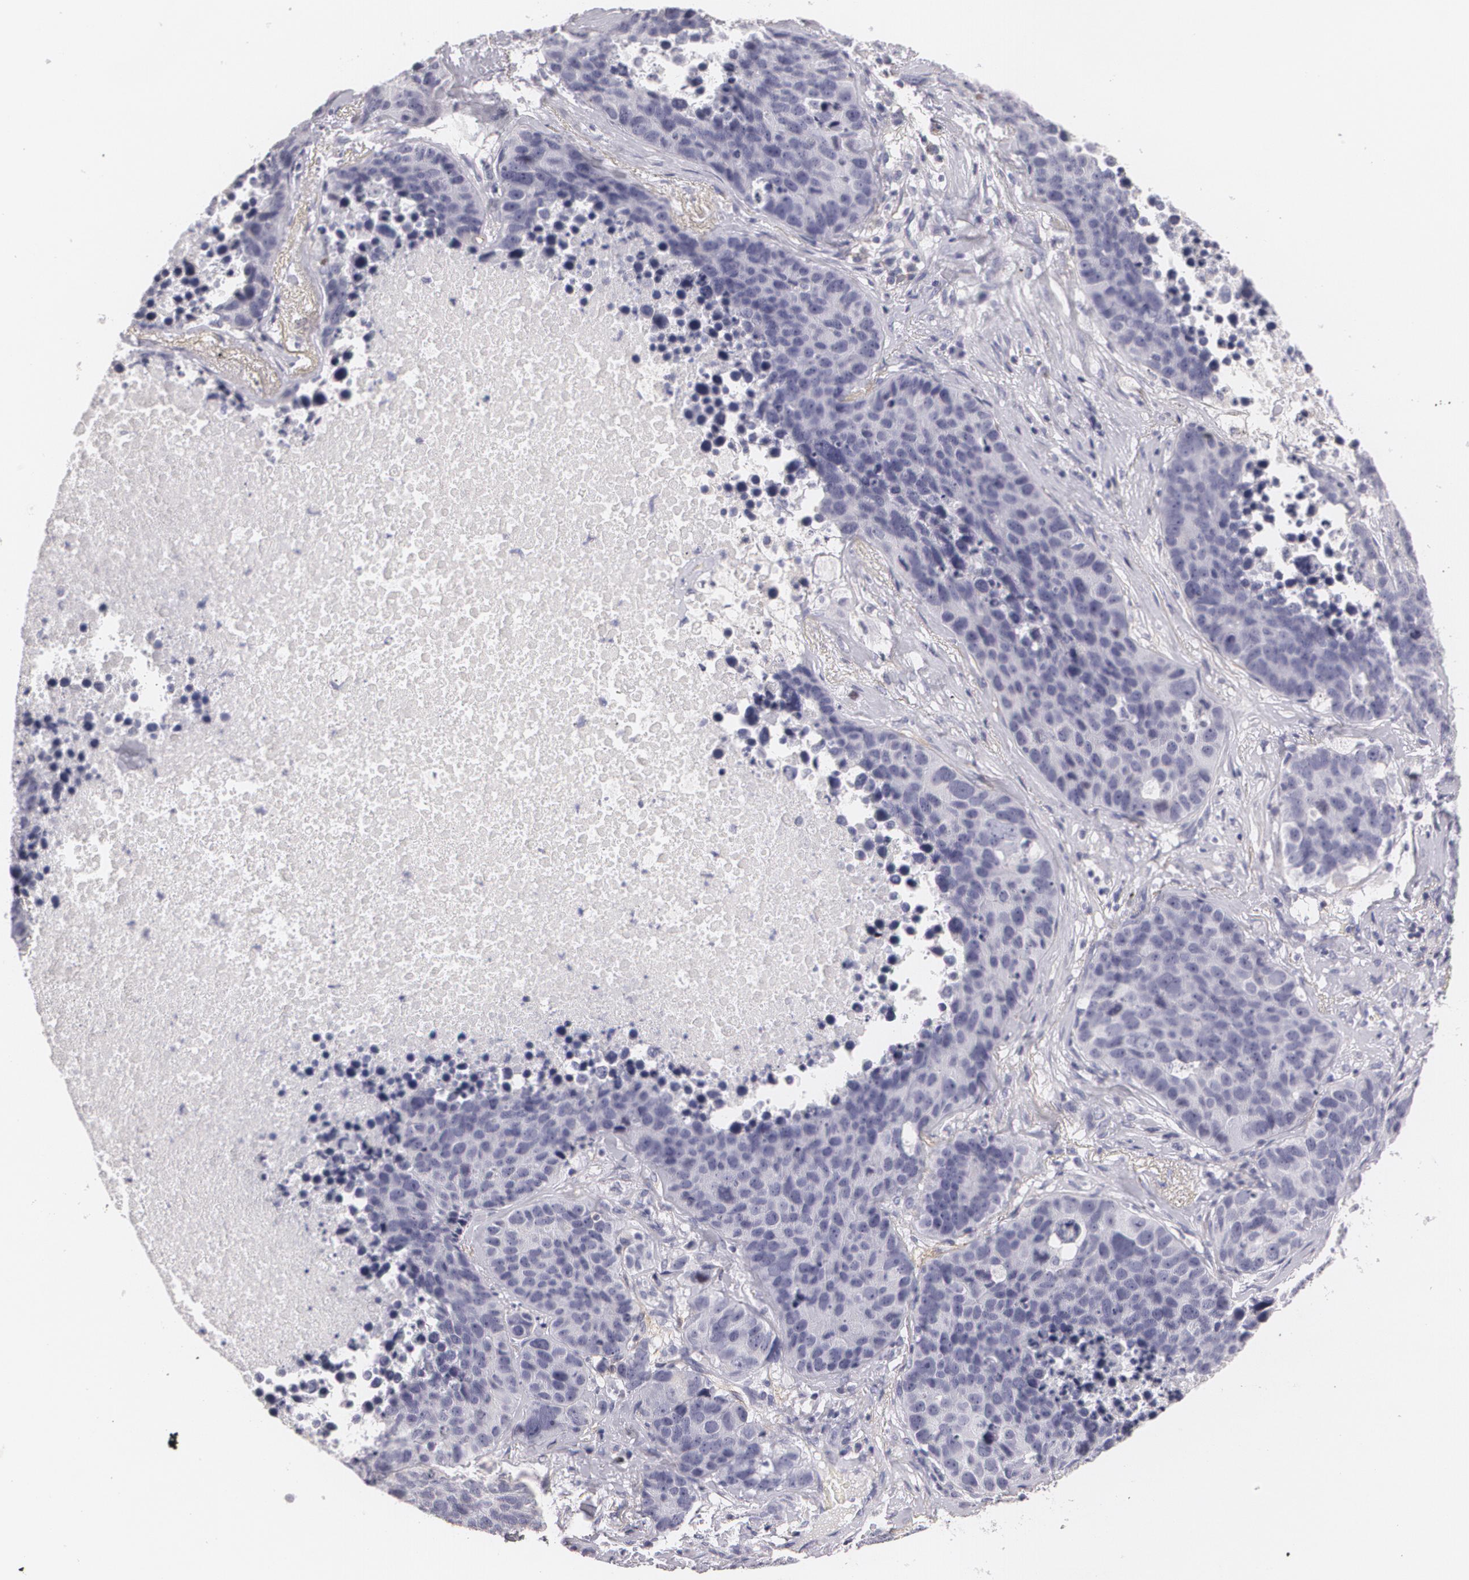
{"staining": {"intensity": "negative", "quantity": "none", "location": "none"}, "tissue": "lung cancer", "cell_type": "Tumor cells", "image_type": "cancer", "snomed": [{"axis": "morphology", "description": "Carcinoid, malignant, NOS"}, {"axis": "topography", "description": "Lung"}], "caption": "An immunohistochemistry (IHC) photomicrograph of lung carcinoid (malignant) is shown. There is no staining in tumor cells of lung carcinoid (malignant).", "gene": "NGFR", "patient": {"sex": "male", "age": 60}}